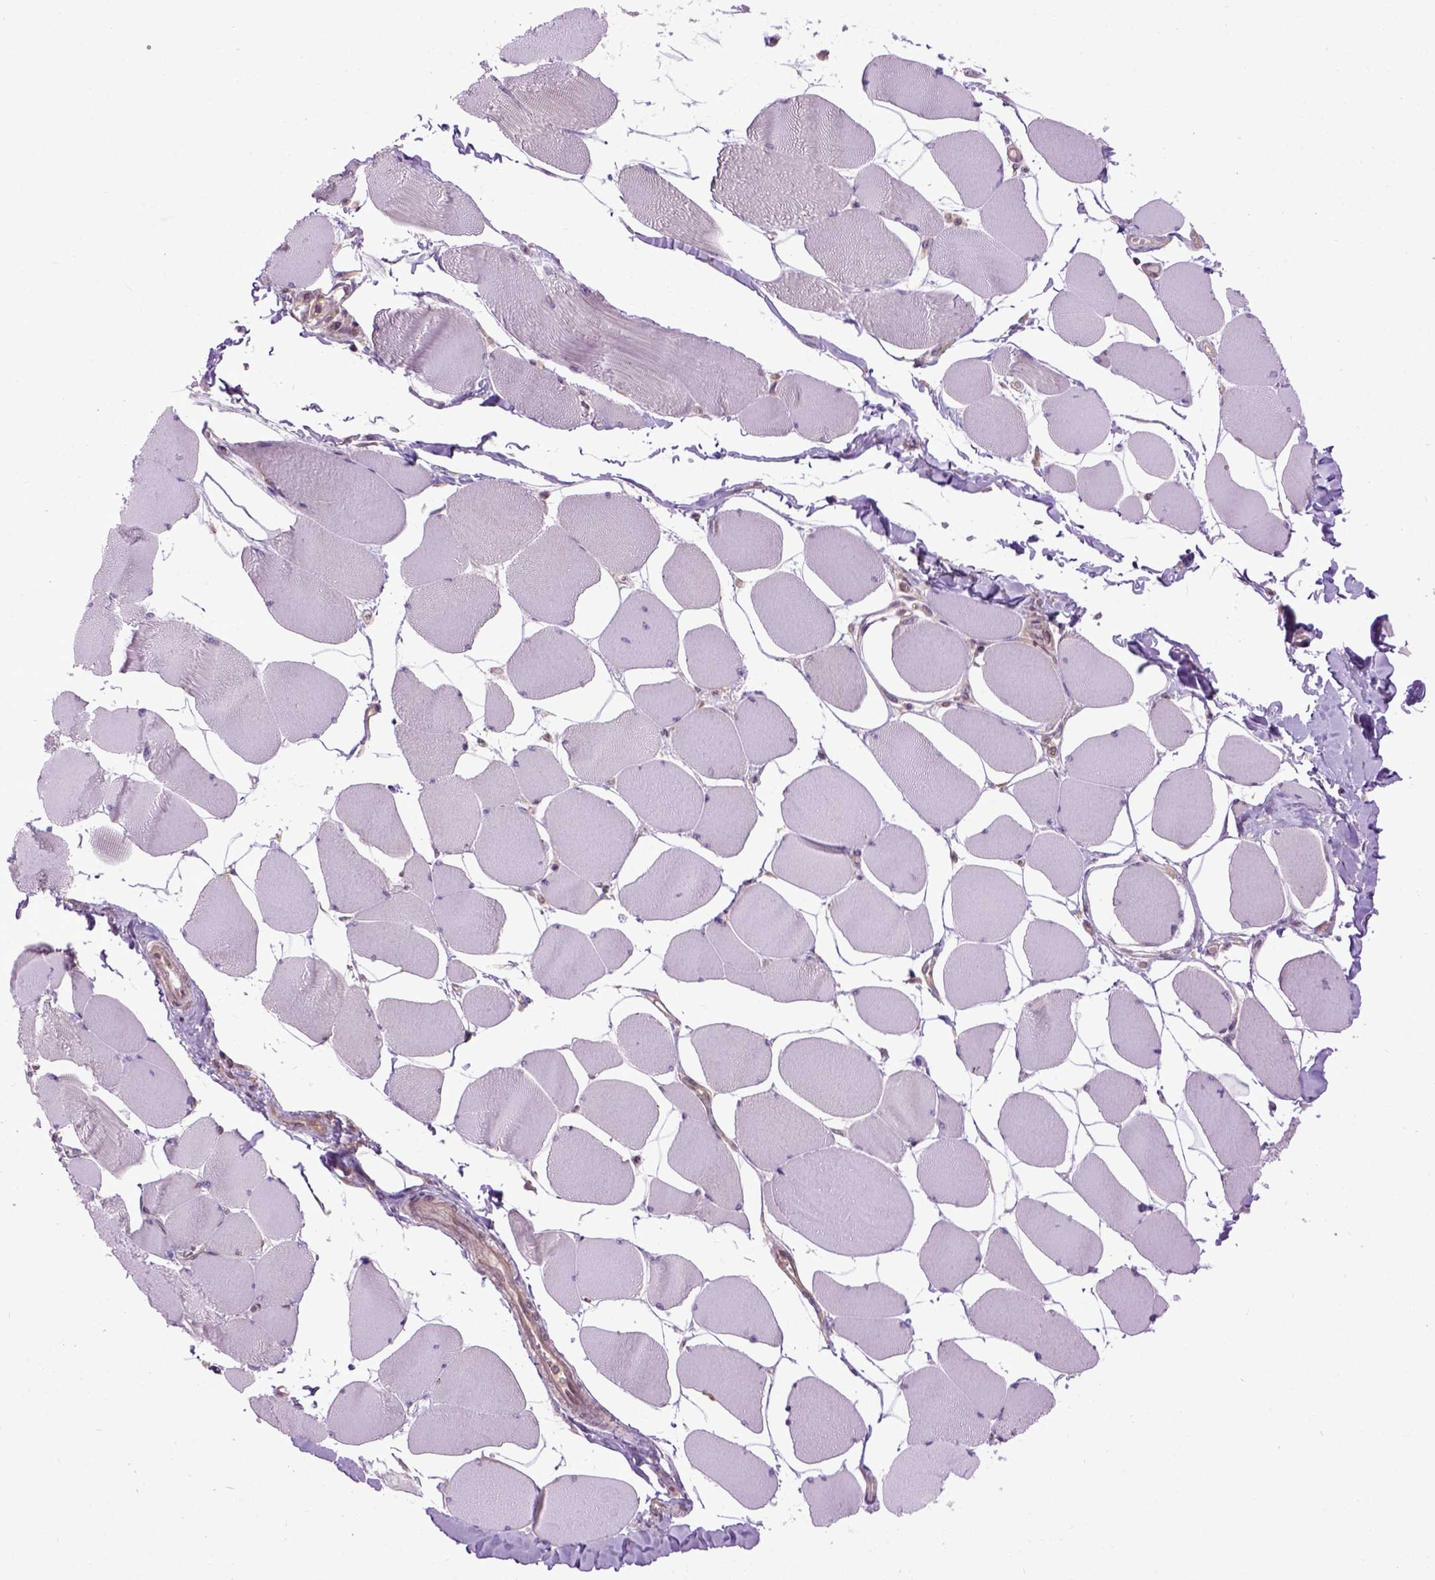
{"staining": {"intensity": "negative", "quantity": "none", "location": "none"}, "tissue": "skeletal muscle", "cell_type": "Myocytes", "image_type": "normal", "snomed": [{"axis": "morphology", "description": "Normal tissue, NOS"}, {"axis": "topography", "description": "Skeletal muscle"}], "caption": "Immunohistochemistry of unremarkable human skeletal muscle exhibits no positivity in myocytes.", "gene": "WDR48", "patient": {"sex": "female", "age": 75}}